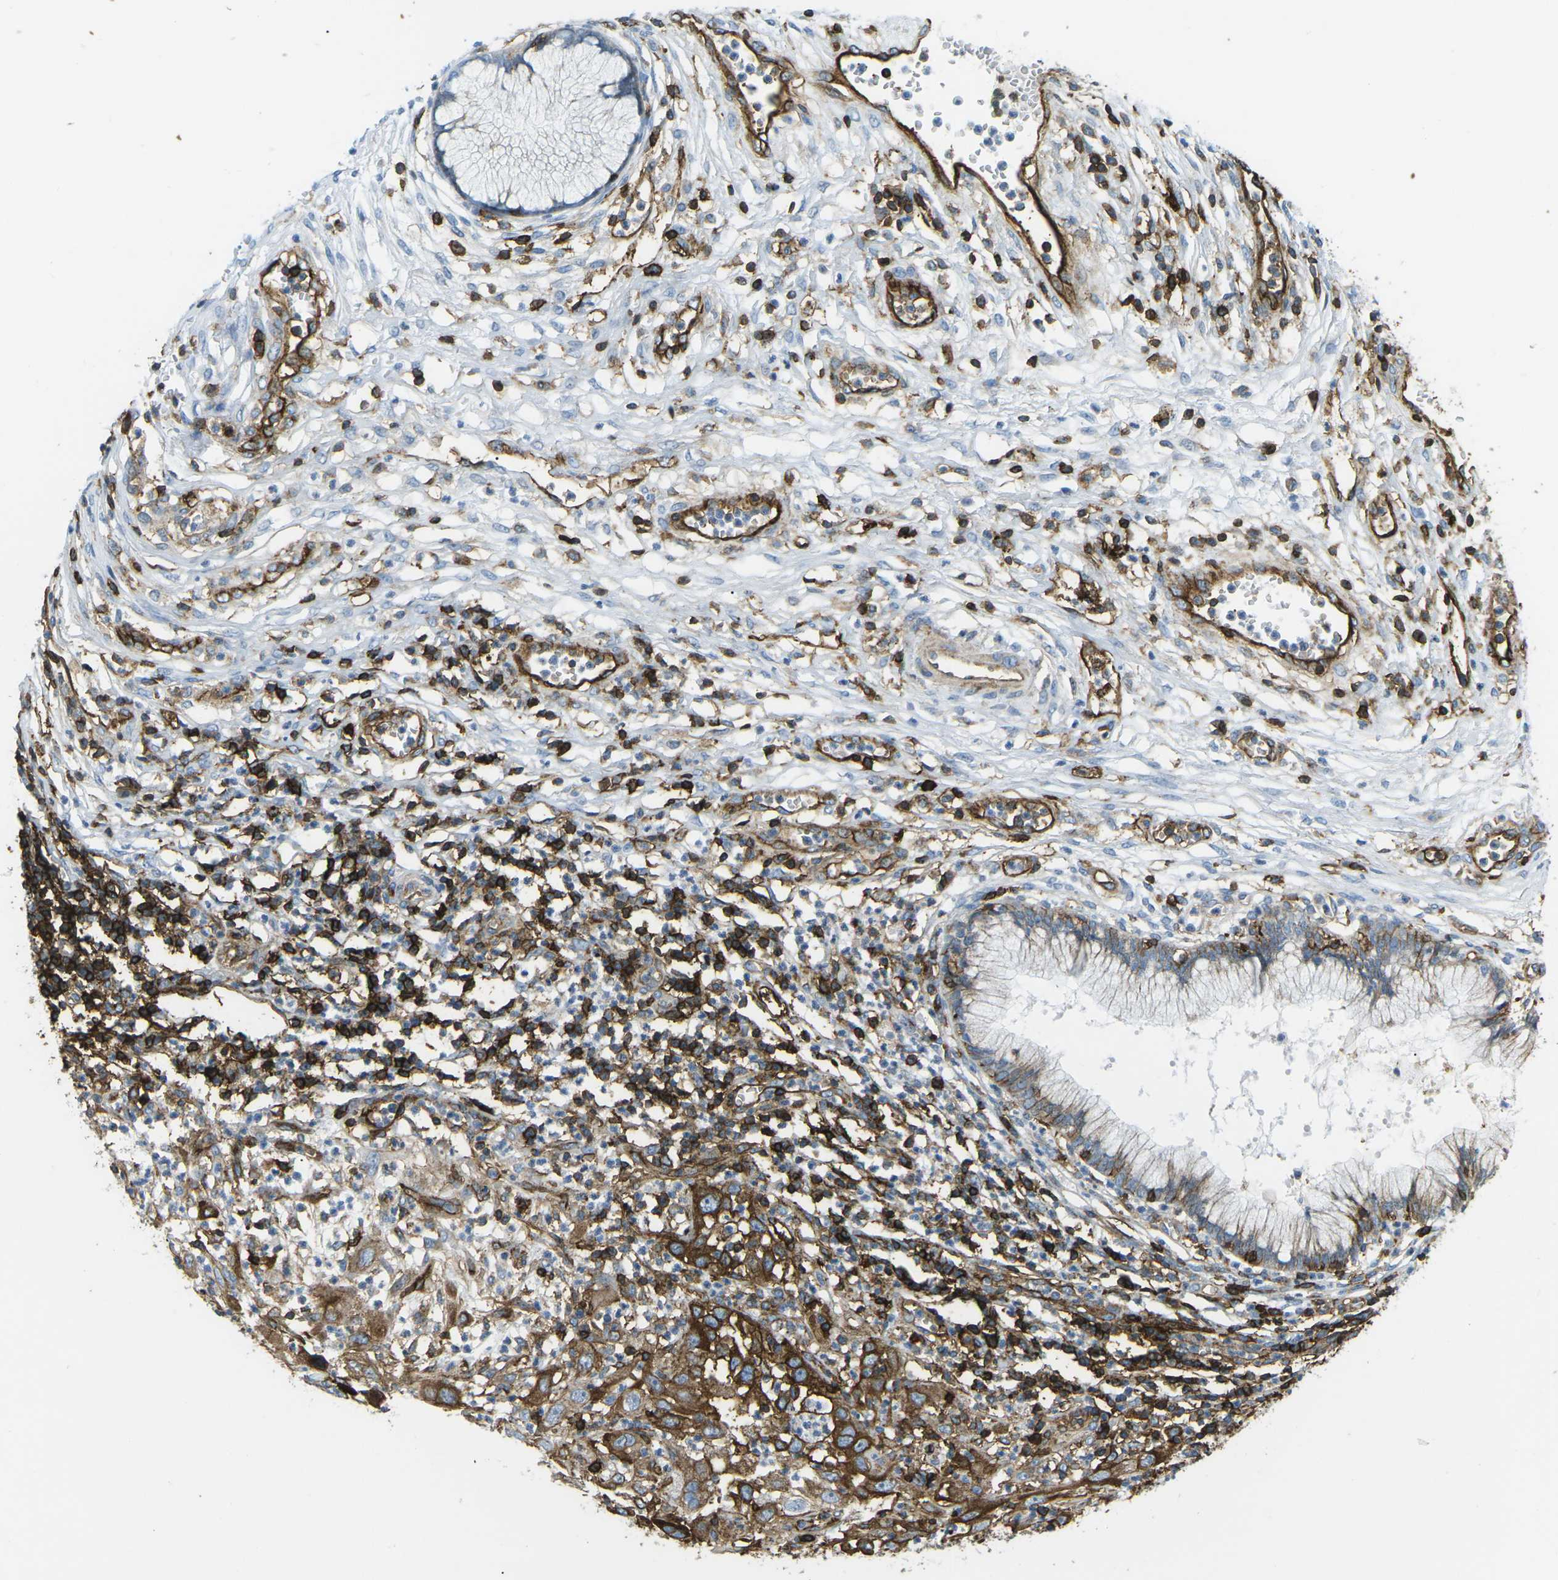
{"staining": {"intensity": "moderate", "quantity": ">75%", "location": "cytoplasmic/membranous"}, "tissue": "cervical cancer", "cell_type": "Tumor cells", "image_type": "cancer", "snomed": [{"axis": "morphology", "description": "Squamous cell carcinoma, NOS"}, {"axis": "topography", "description": "Cervix"}], "caption": "Moderate cytoplasmic/membranous staining for a protein is present in approximately >75% of tumor cells of cervical cancer using IHC.", "gene": "HLA-B", "patient": {"sex": "female", "age": 32}}